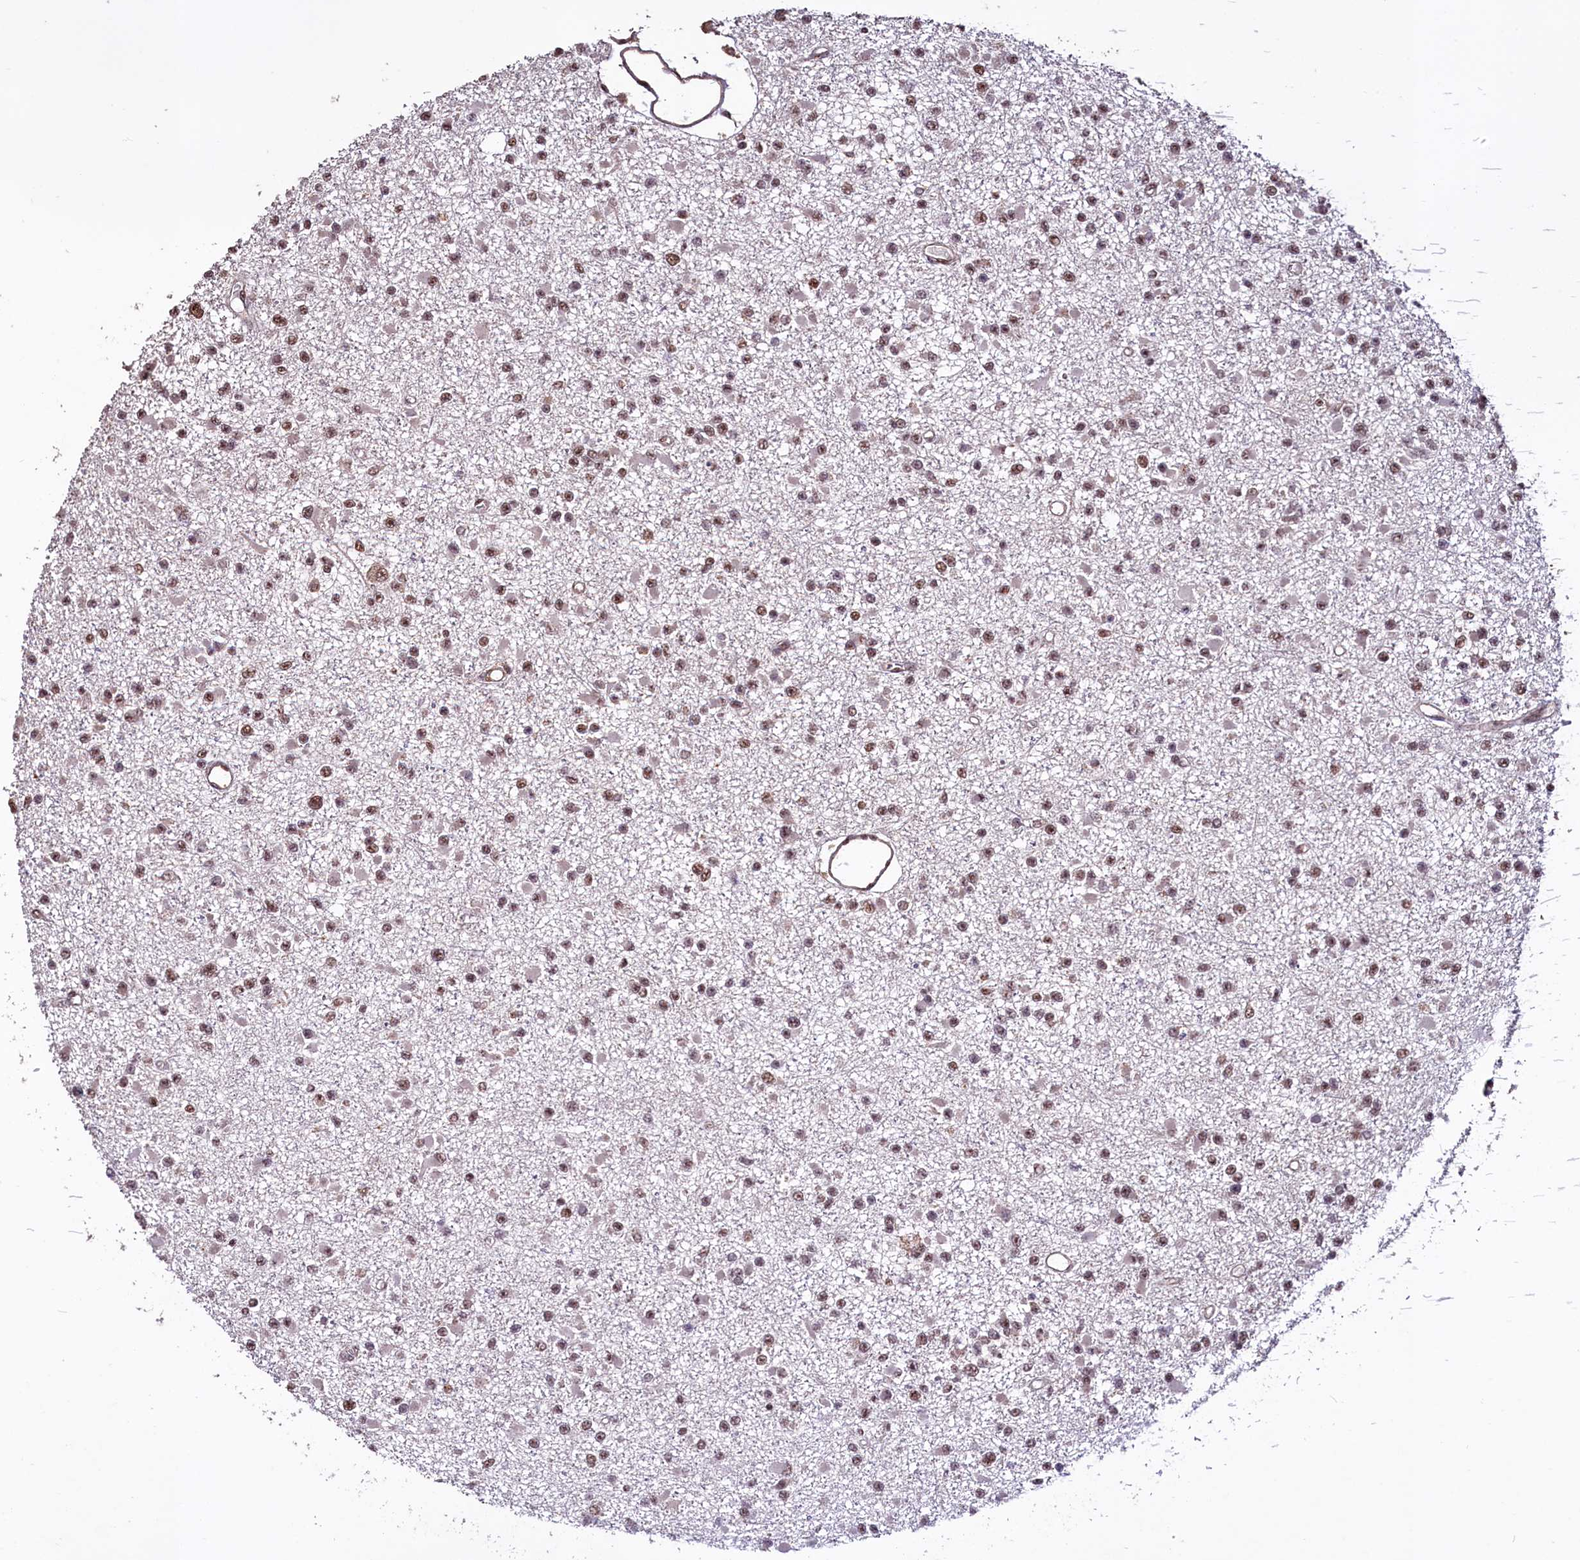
{"staining": {"intensity": "moderate", "quantity": ">75%", "location": "nuclear"}, "tissue": "glioma", "cell_type": "Tumor cells", "image_type": "cancer", "snomed": [{"axis": "morphology", "description": "Glioma, malignant, Low grade"}, {"axis": "topography", "description": "Brain"}], "caption": "Protein staining by IHC exhibits moderate nuclear positivity in approximately >75% of tumor cells in glioma.", "gene": "SFSWAP", "patient": {"sex": "female", "age": 22}}